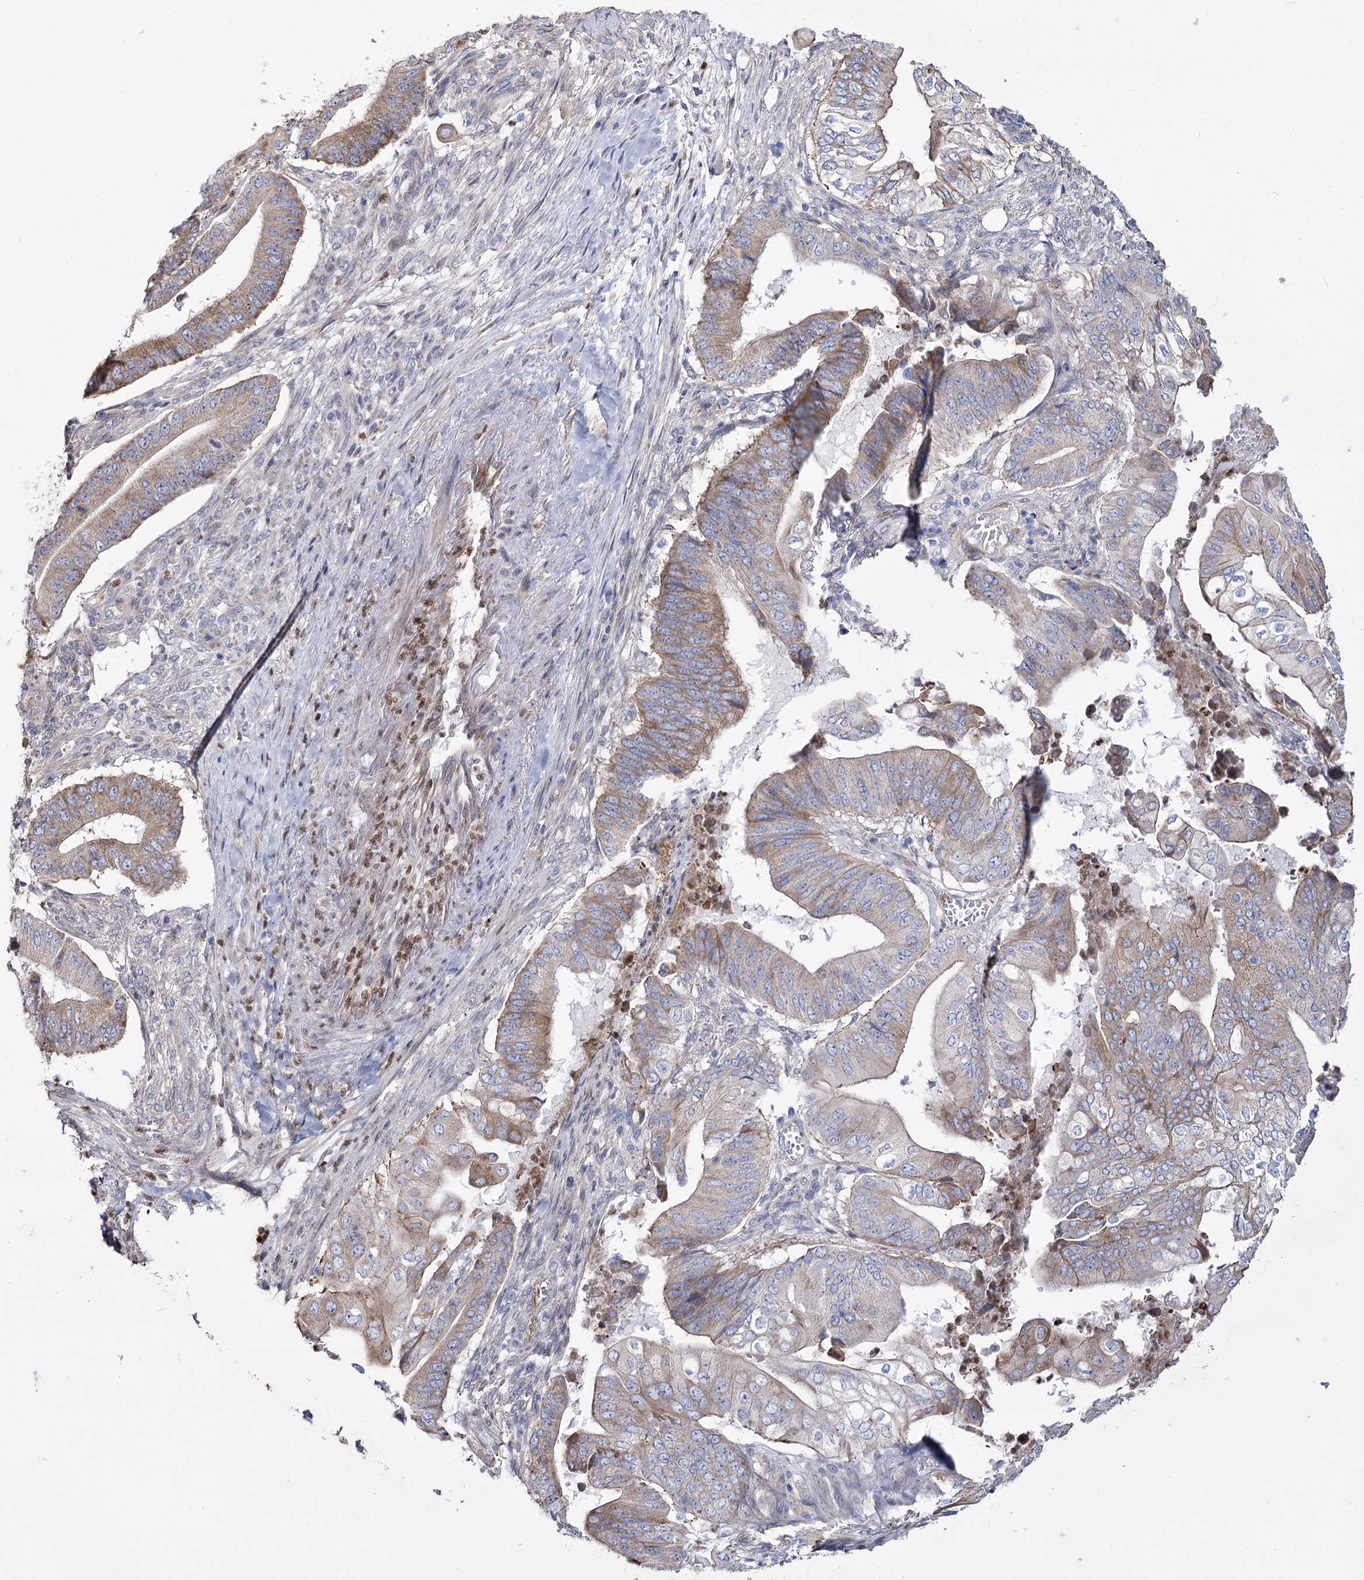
{"staining": {"intensity": "moderate", "quantity": "25%-75%", "location": "cytoplasmic/membranous"}, "tissue": "pancreatic cancer", "cell_type": "Tumor cells", "image_type": "cancer", "snomed": [{"axis": "morphology", "description": "Adenocarcinoma, NOS"}, {"axis": "topography", "description": "Pancreas"}], "caption": "Moderate cytoplasmic/membranous positivity is present in approximately 25%-75% of tumor cells in adenocarcinoma (pancreatic). The protein is shown in brown color, while the nuclei are stained blue.", "gene": "ME3", "patient": {"sex": "female", "age": 77}}